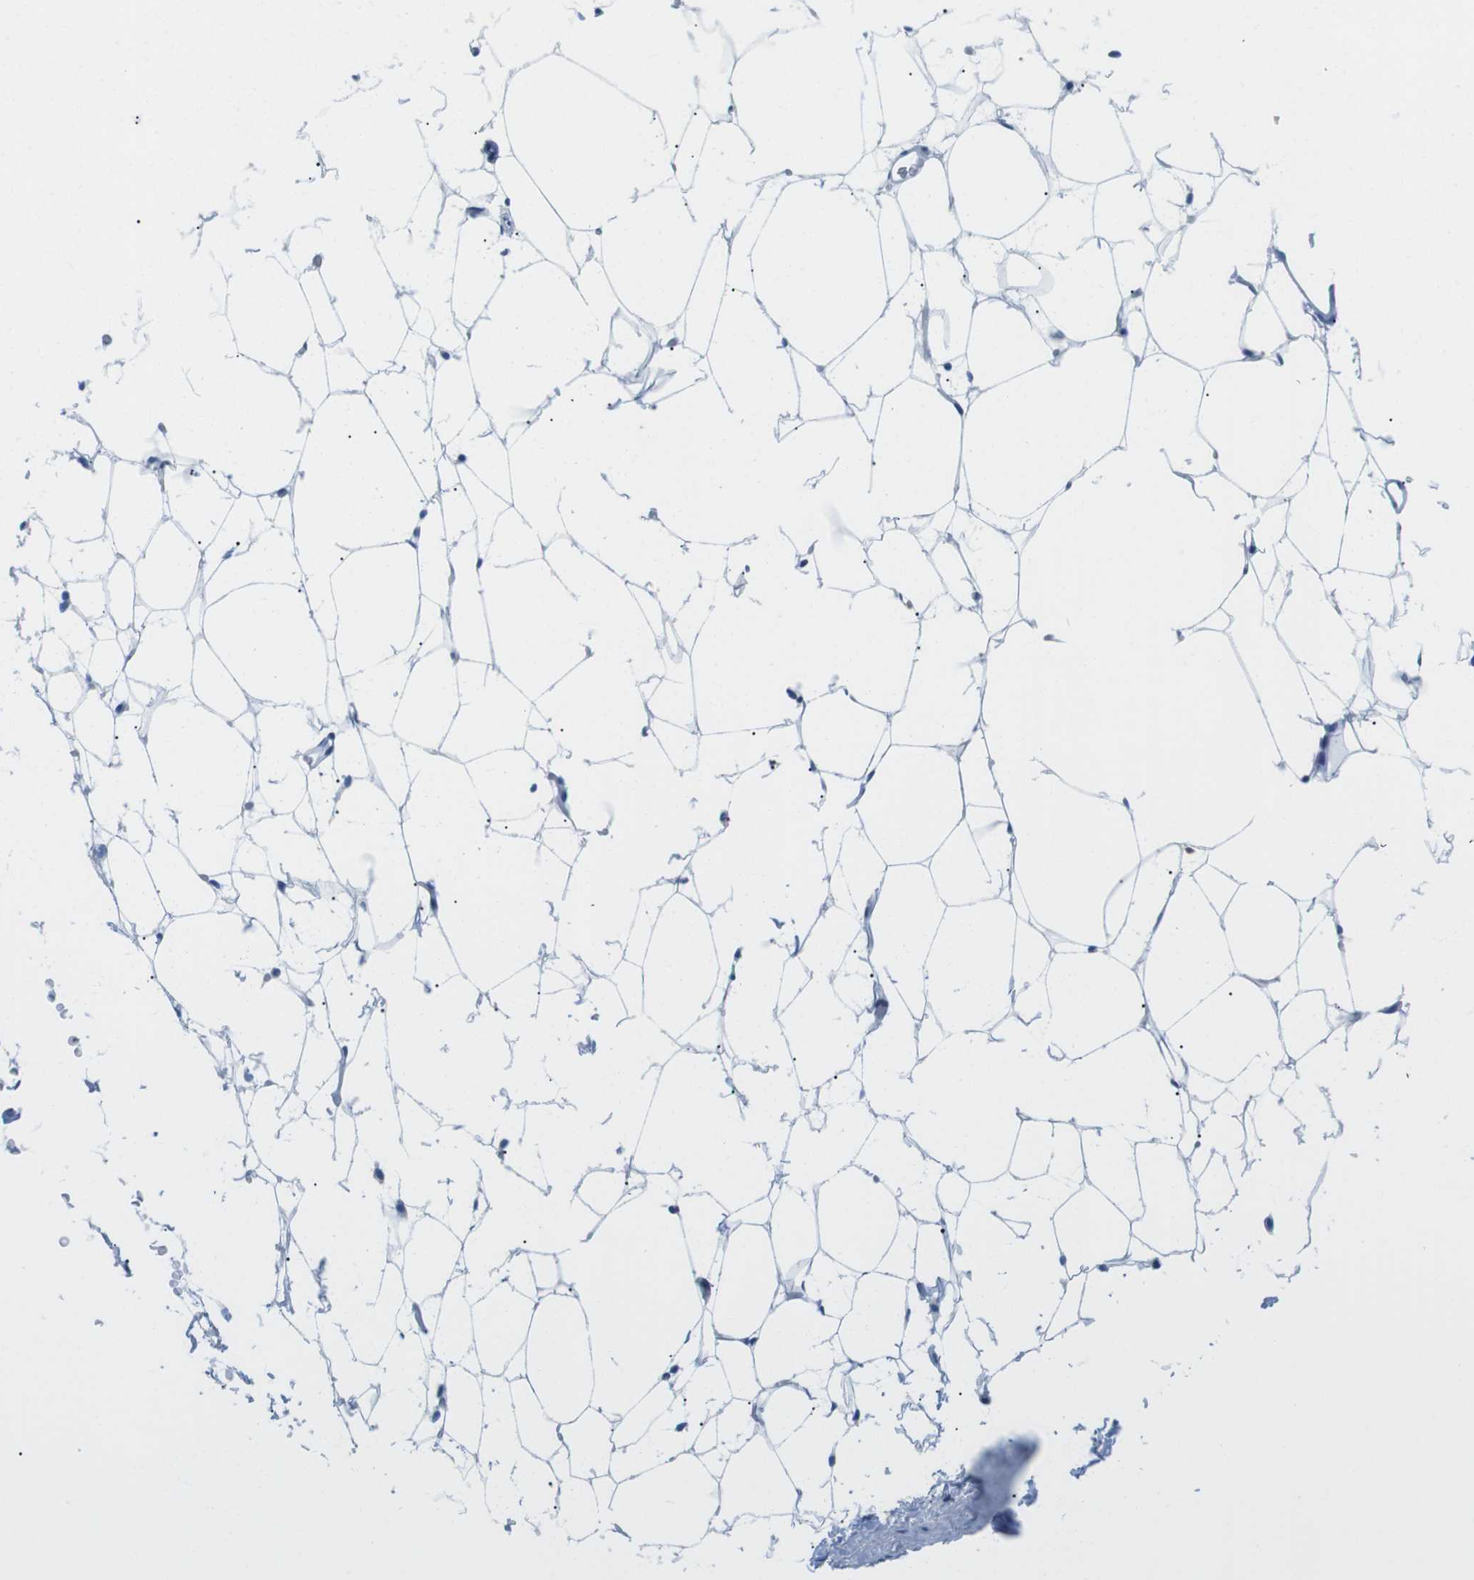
{"staining": {"intensity": "negative", "quantity": "none", "location": "none"}, "tissue": "adipose tissue", "cell_type": "Adipocytes", "image_type": "normal", "snomed": [{"axis": "morphology", "description": "Normal tissue, NOS"}, {"axis": "topography", "description": "Breast"}, {"axis": "topography", "description": "Soft tissue"}], "caption": "Immunohistochemistry image of normal adipose tissue: human adipose tissue stained with DAB (3,3'-diaminobenzidine) shows no significant protein expression in adipocytes. The staining is performed using DAB brown chromogen with nuclei counter-stained in using hematoxylin.", "gene": "TNFRSF4", "patient": {"sex": "female", "age": 75}}